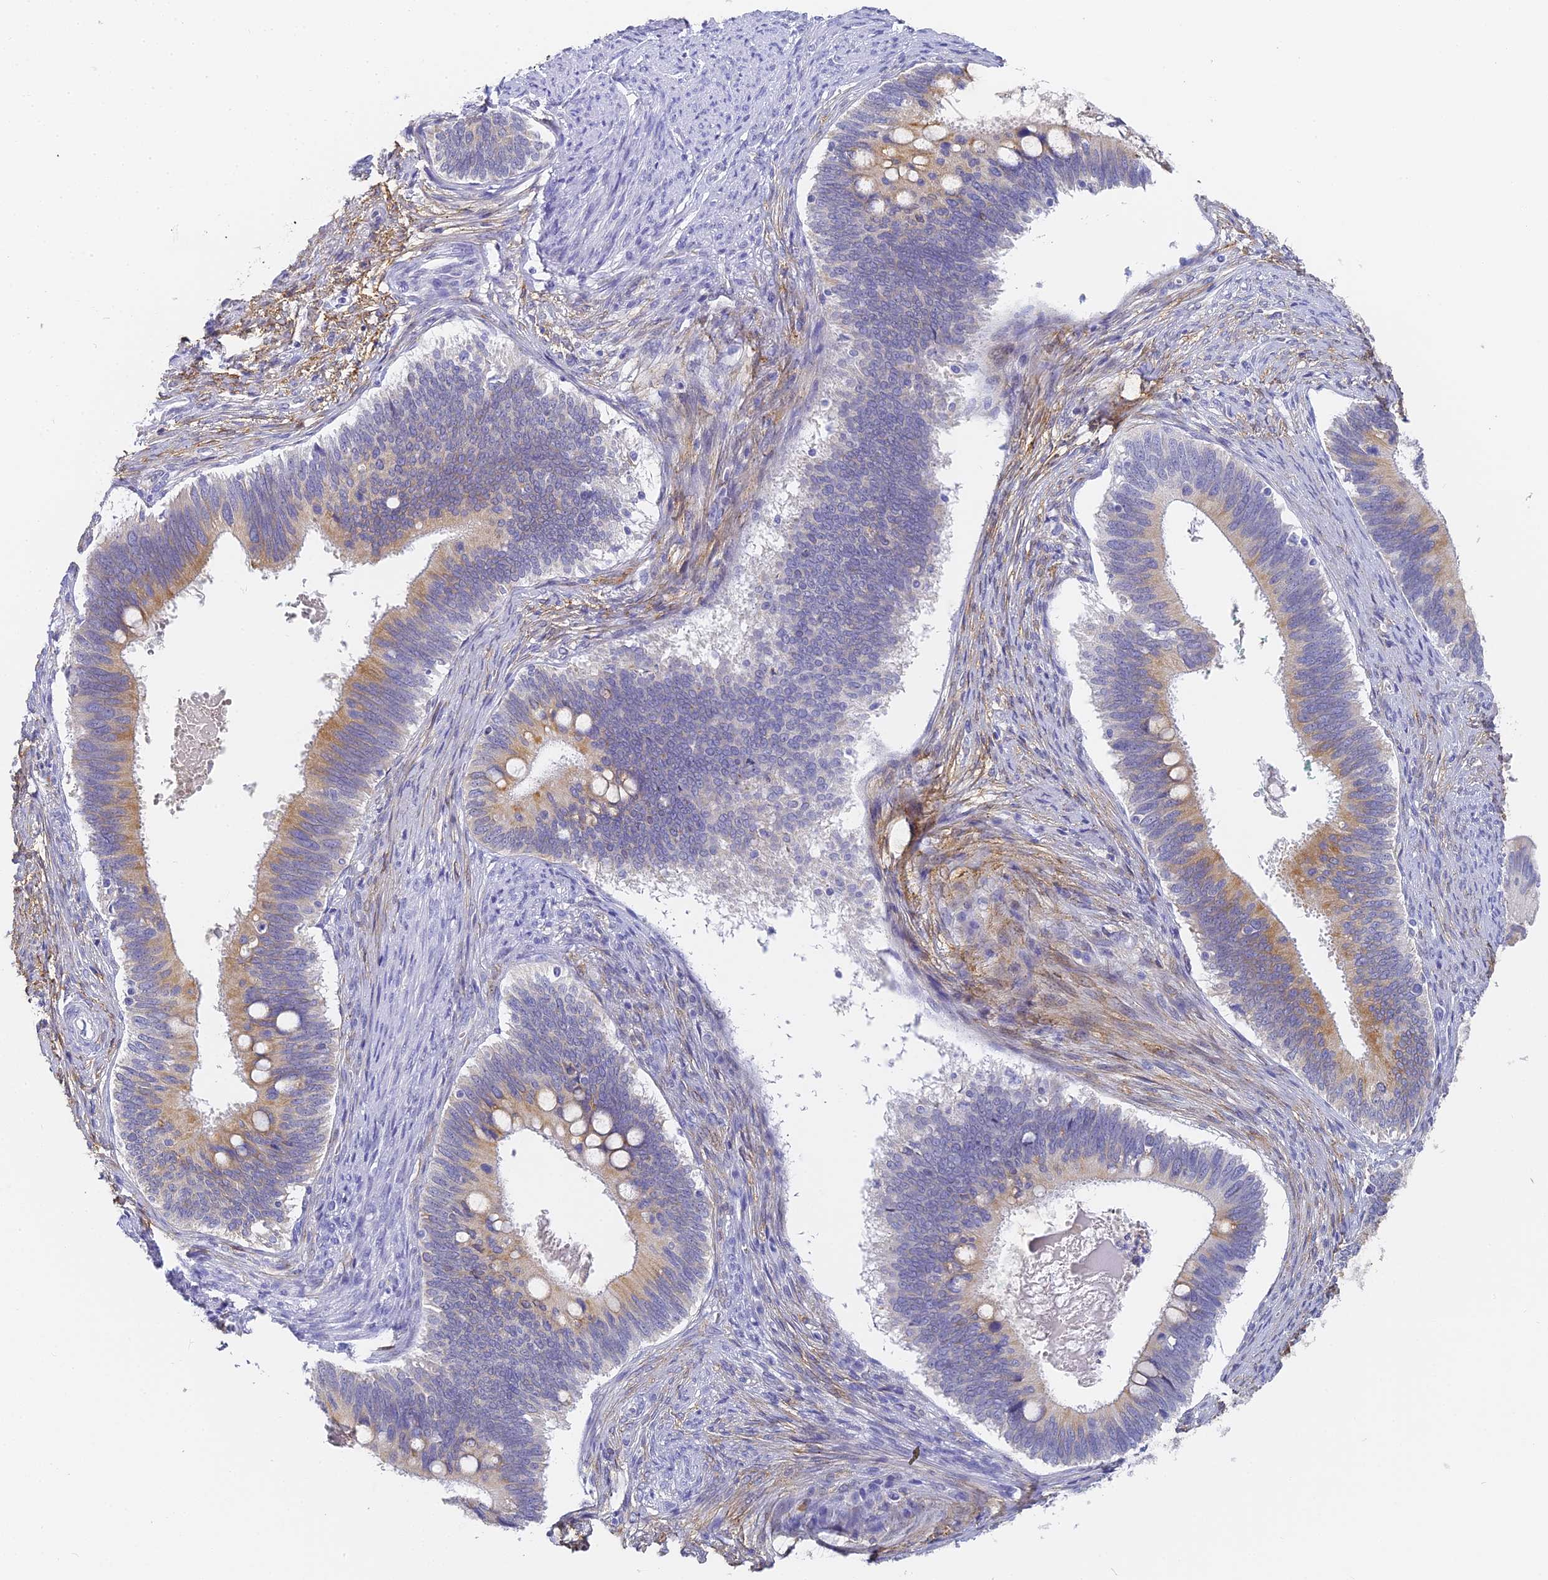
{"staining": {"intensity": "moderate", "quantity": "25%-75%", "location": "cytoplasmic/membranous"}, "tissue": "cervical cancer", "cell_type": "Tumor cells", "image_type": "cancer", "snomed": [{"axis": "morphology", "description": "Adenocarcinoma, NOS"}, {"axis": "topography", "description": "Cervix"}], "caption": "A photomicrograph of cervical adenocarcinoma stained for a protein demonstrates moderate cytoplasmic/membranous brown staining in tumor cells.", "gene": "GJA1", "patient": {"sex": "female", "age": 42}}